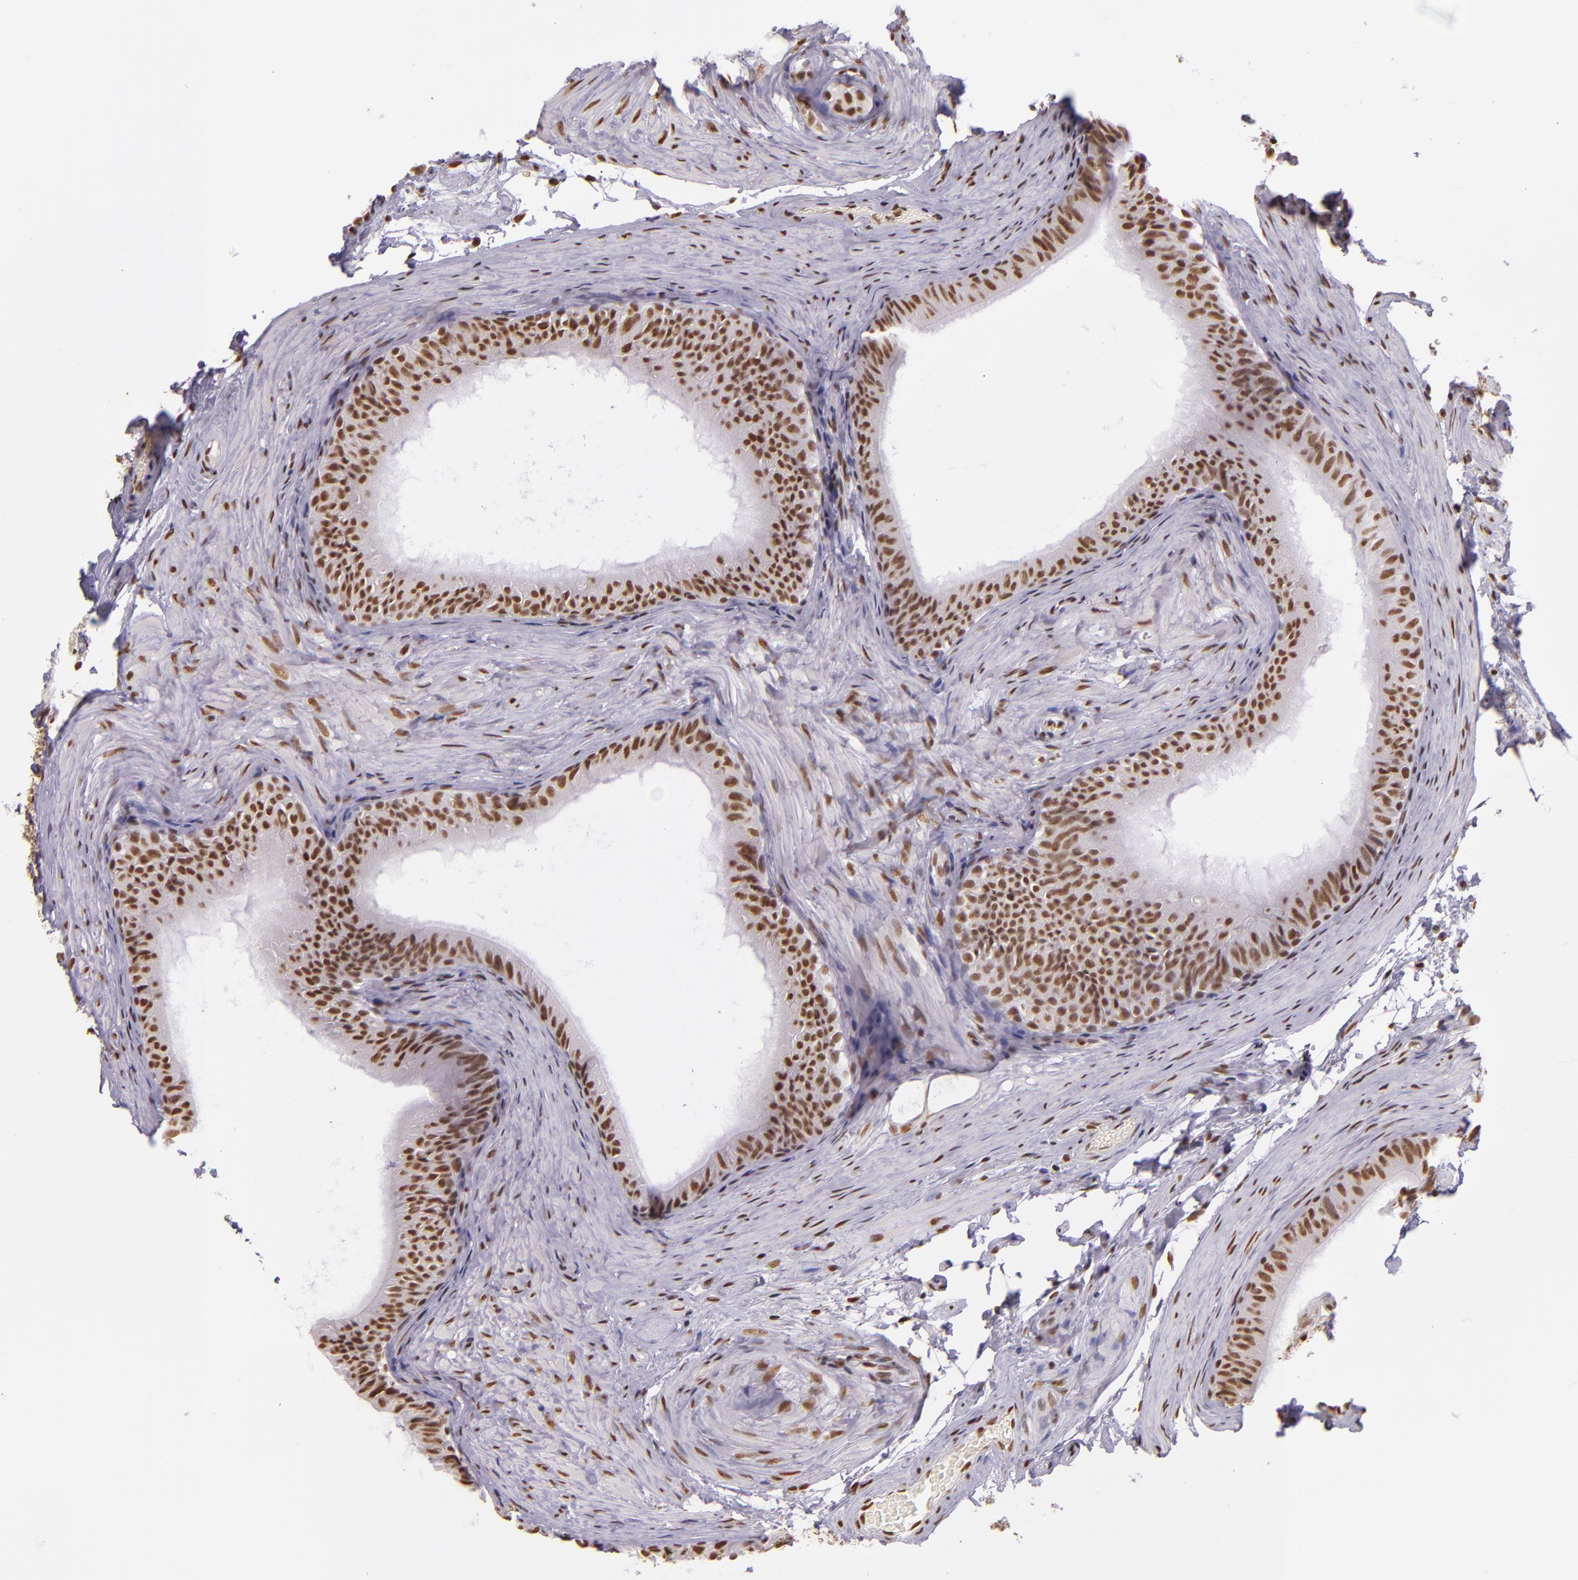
{"staining": {"intensity": "moderate", "quantity": ">75%", "location": "nuclear"}, "tissue": "epididymis", "cell_type": "Glandular cells", "image_type": "normal", "snomed": [{"axis": "morphology", "description": "Normal tissue, NOS"}, {"axis": "topography", "description": "Testis"}, {"axis": "topography", "description": "Epididymis"}], "caption": "Epididymis stained with DAB IHC shows medium levels of moderate nuclear positivity in about >75% of glandular cells. The staining is performed using DAB brown chromogen to label protein expression. The nuclei are counter-stained blue using hematoxylin.", "gene": "USF1", "patient": {"sex": "male", "age": 36}}